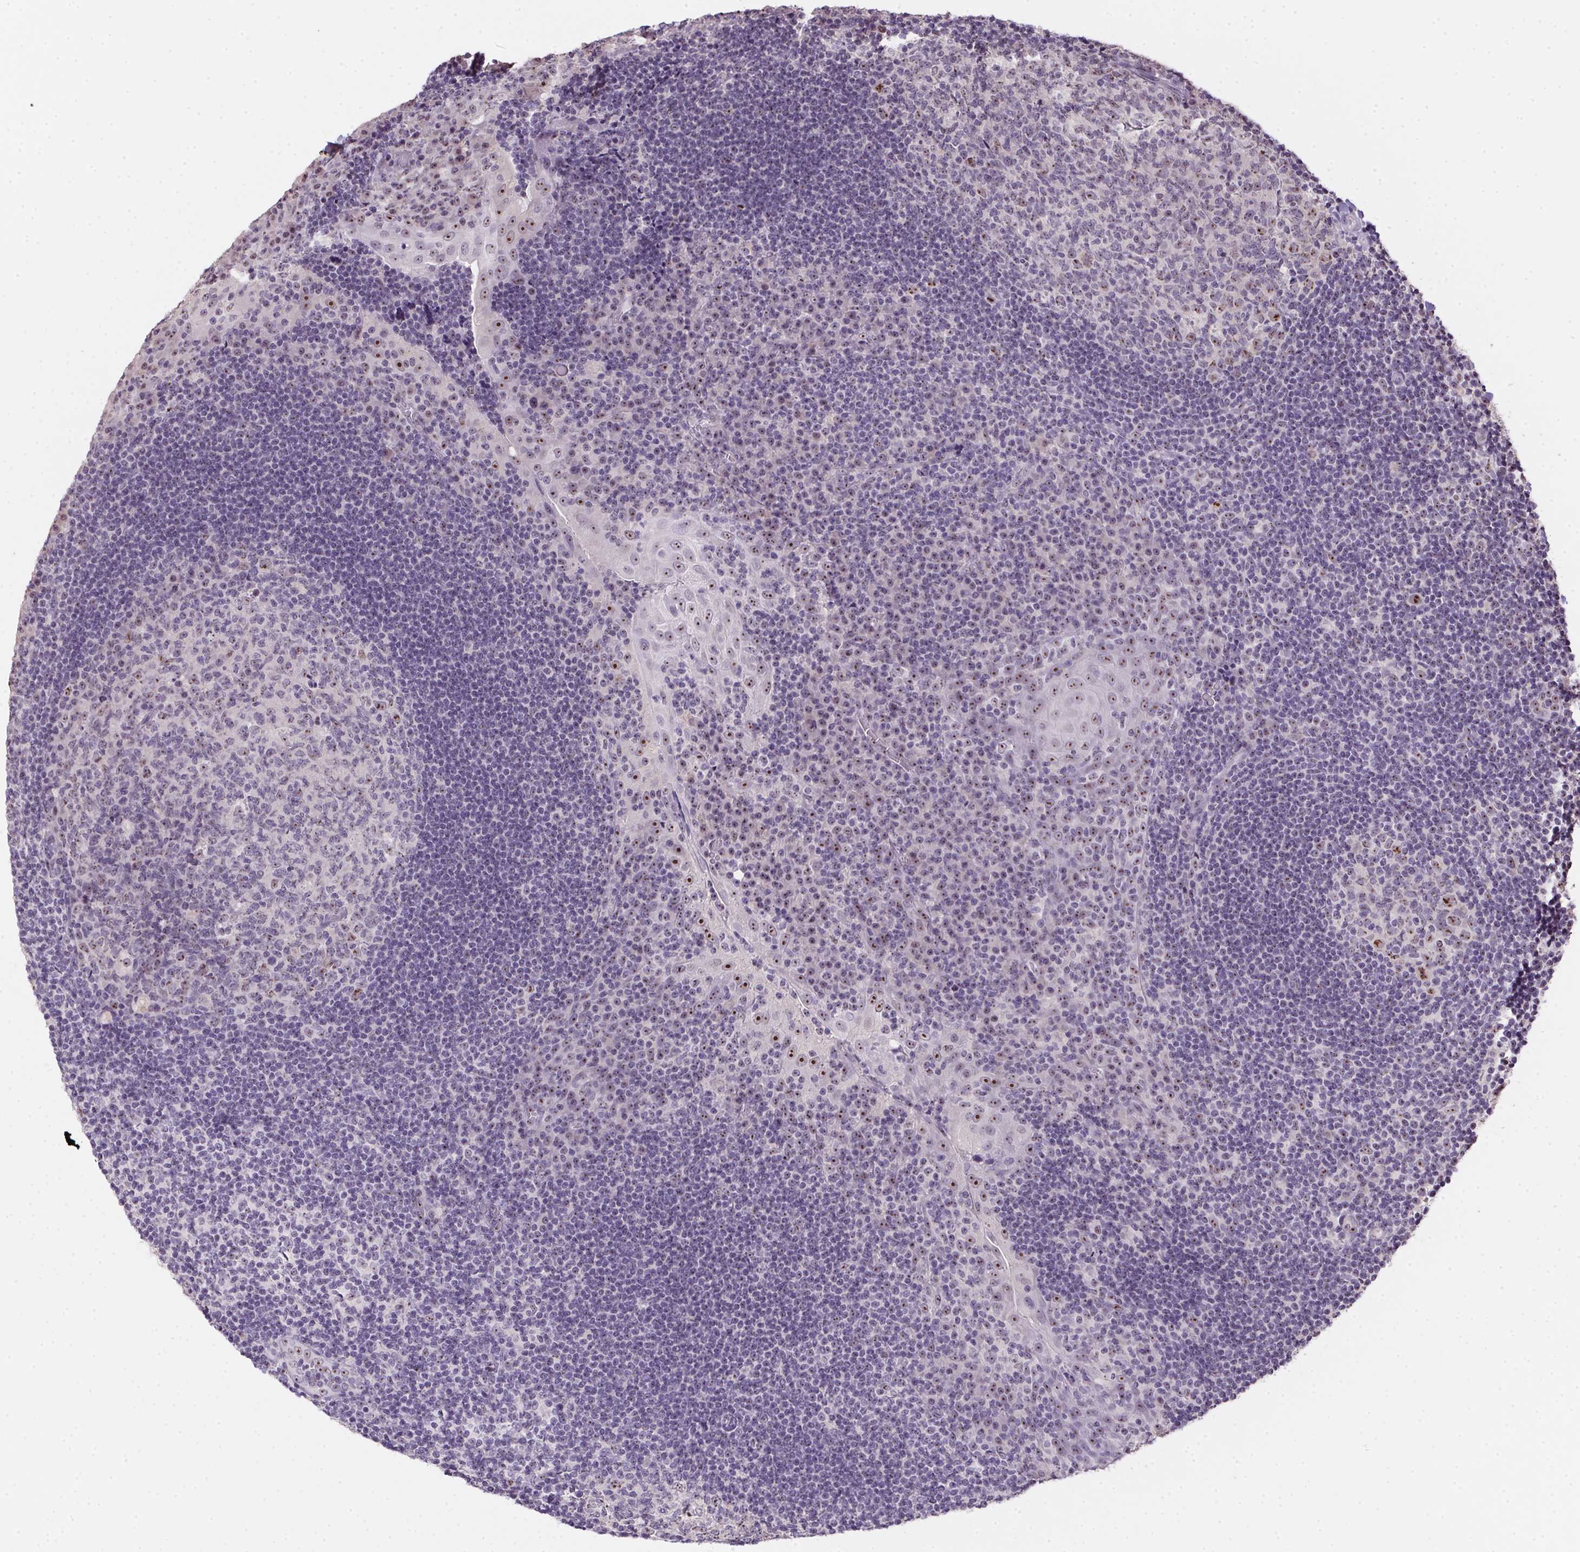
{"staining": {"intensity": "moderate", "quantity": "<25%", "location": "nuclear"}, "tissue": "tonsil", "cell_type": "Germinal center cells", "image_type": "normal", "snomed": [{"axis": "morphology", "description": "Normal tissue, NOS"}, {"axis": "topography", "description": "Tonsil"}], "caption": "Immunohistochemical staining of unremarkable human tonsil exhibits <25% levels of moderate nuclear protein positivity in about <25% of germinal center cells.", "gene": "BATF2", "patient": {"sex": "male", "age": 17}}